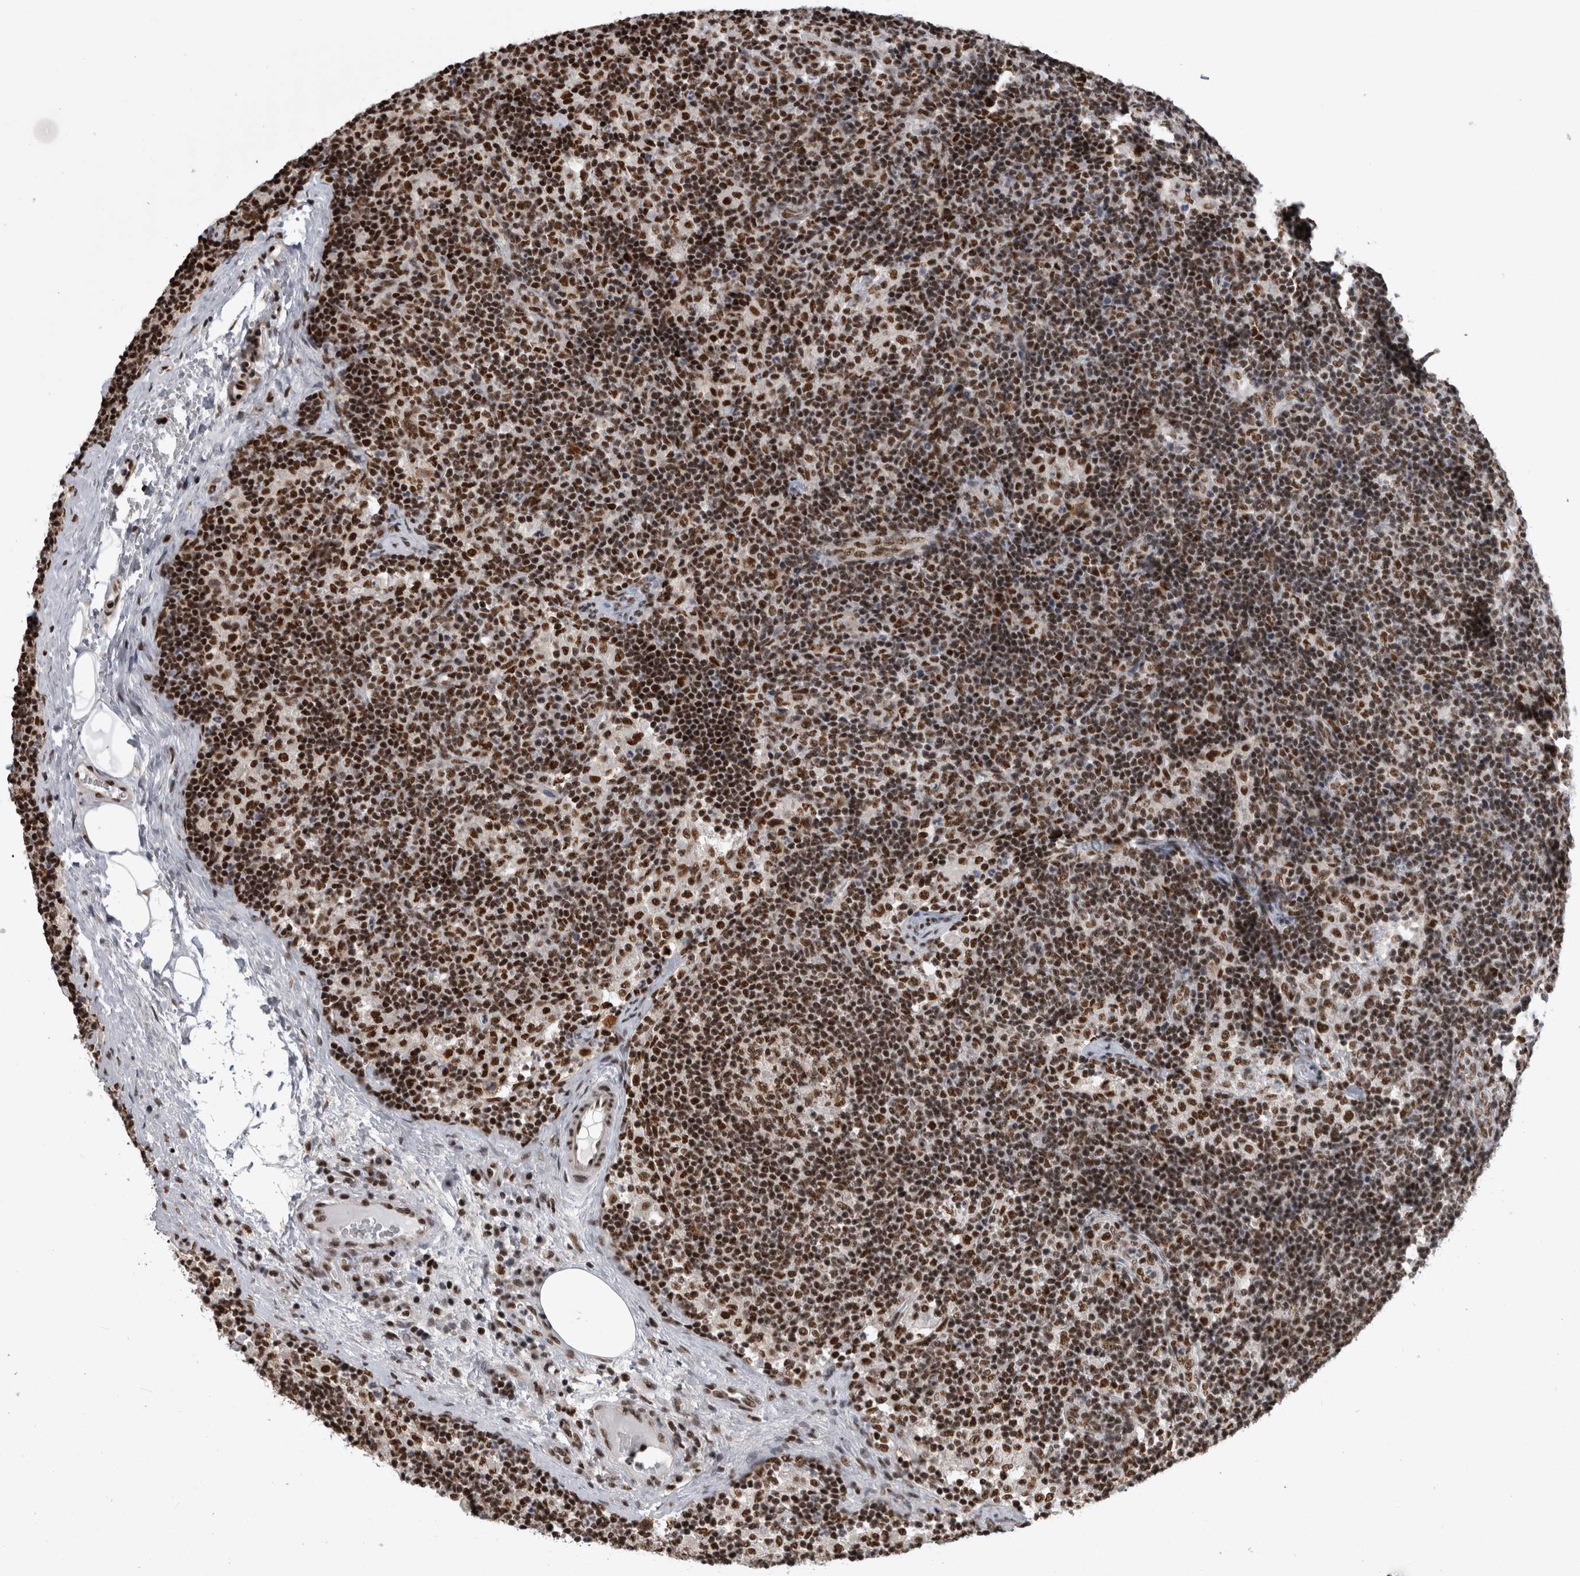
{"staining": {"intensity": "strong", "quantity": ">75%", "location": "nuclear"}, "tissue": "lymph node", "cell_type": "Germinal center cells", "image_type": "normal", "snomed": [{"axis": "morphology", "description": "Normal tissue, NOS"}, {"axis": "topography", "description": "Lymph node"}], "caption": "Human lymph node stained for a protein (brown) demonstrates strong nuclear positive expression in approximately >75% of germinal center cells.", "gene": "ZSCAN2", "patient": {"sex": "female", "age": 22}}